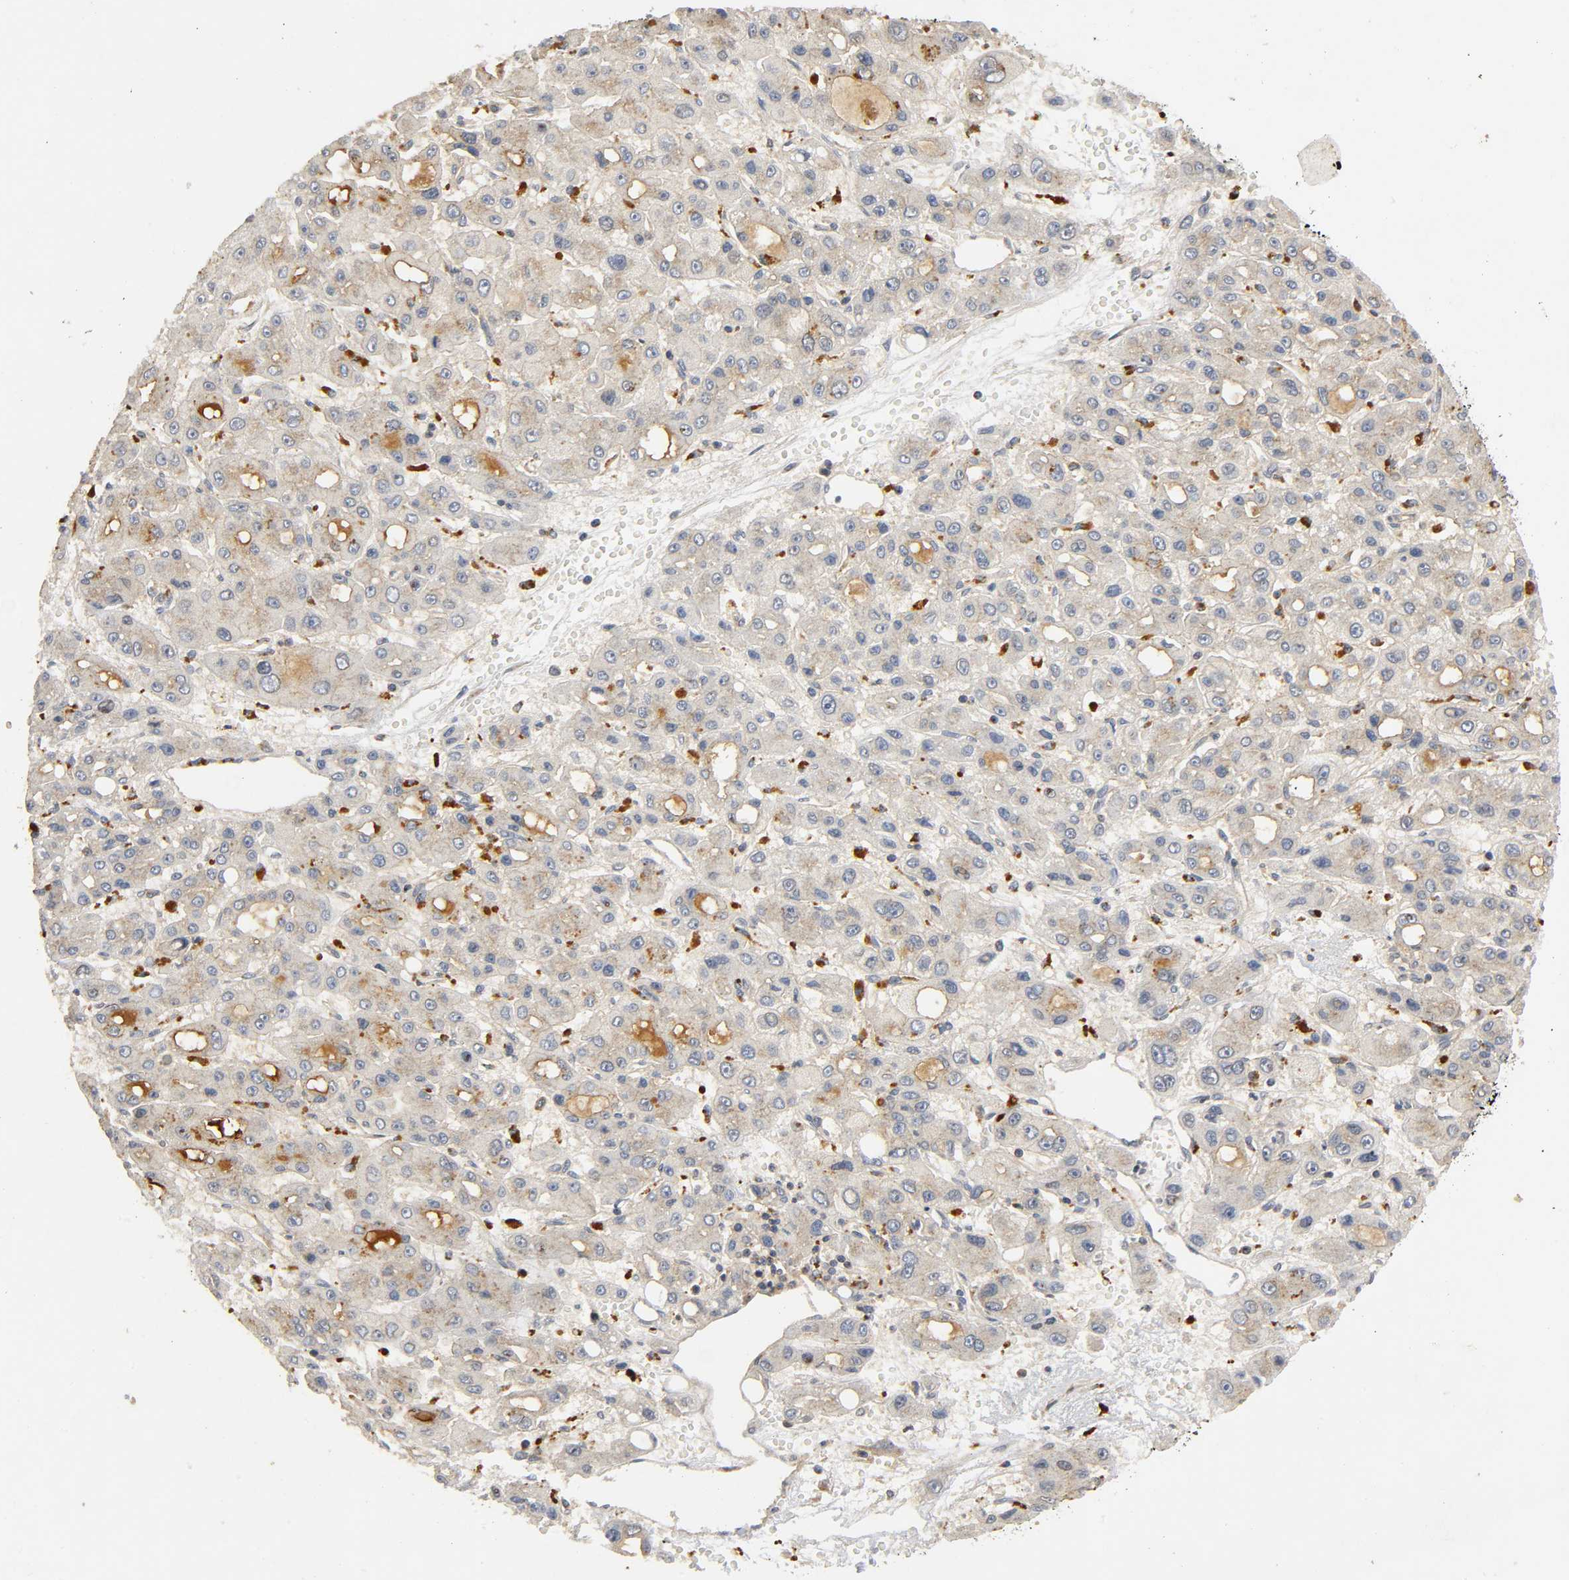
{"staining": {"intensity": "weak", "quantity": ">75%", "location": "cytoplasmic/membranous"}, "tissue": "liver cancer", "cell_type": "Tumor cells", "image_type": "cancer", "snomed": [{"axis": "morphology", "description": "Carcinoma, Hepatocellular, NOS"}, {"axis": "topography", "description": "Liver"}], "caption": "There is low levels of weak cytoplasmic/membranous staining in tumor cells of liver hepatocellular carcinoma, as demonstrated by immunohistochemical staining (brown color).", "gene": "IKBKB", "patient": {"sex": "male", "age": 55}}